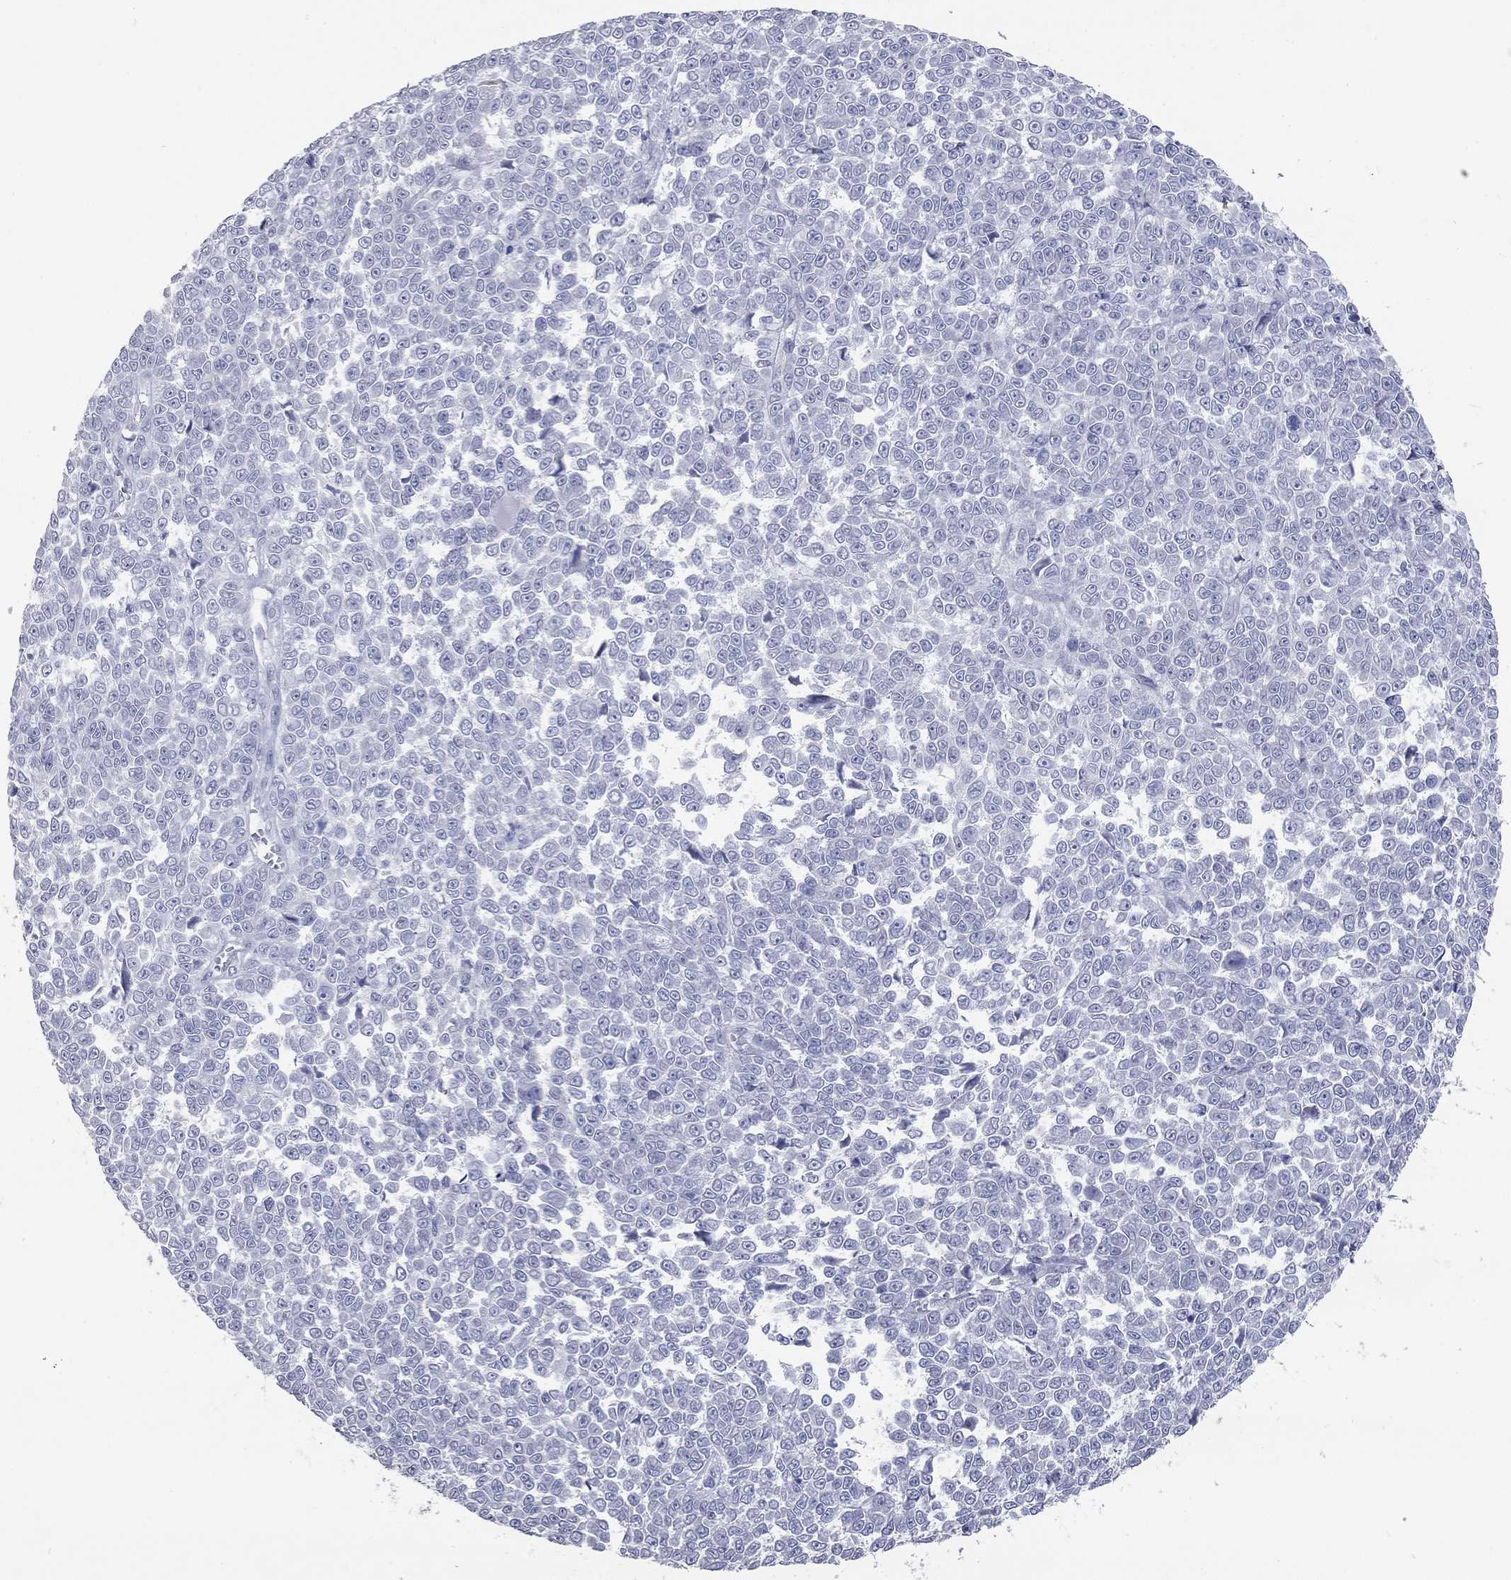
{"staining": {"intensity": "negative", "quantity": "none", "location": "none"}, "tissue": "melanoma", "cell_type": "Tumor cells", "image_type": "cancer", "snomed": [{"axis": "morphology", "description": "Malignant melanoma, NOS"}, {"axis": "topography", "description": "Skin"}], "caption": "A photomicrograph of human melanoma is negative for staining in tumor cells.", "gene": "TAC1", "patient": {"sex": "female", "age": 95}}